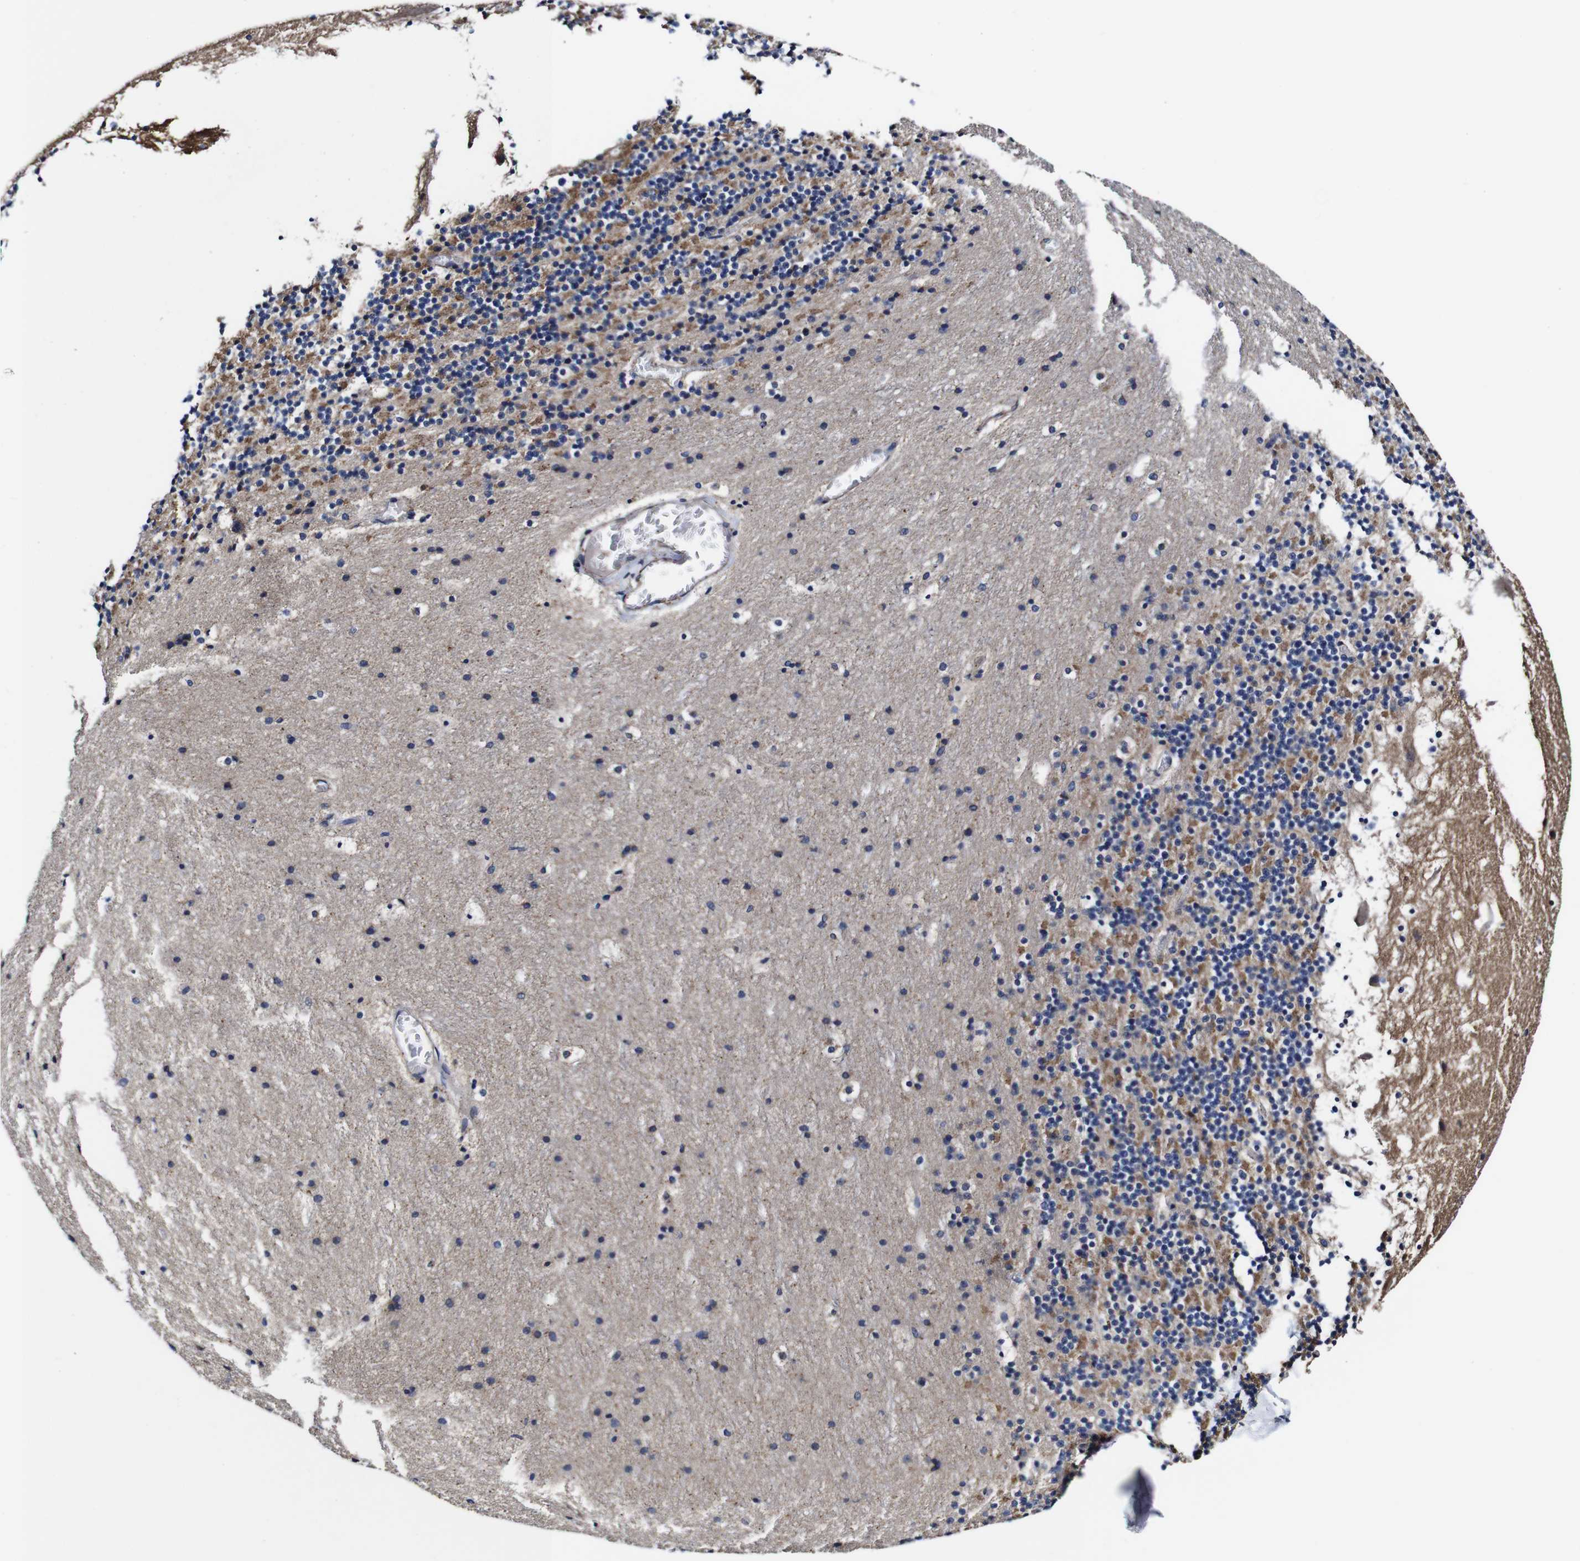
{"staining": {"intensity": "moderate", "quantity": "25%-75%", "location": "cytoplasmic/membranous"}, "tissue": "cerebellum", "cell_type": "Cells in granular layer", "image_type": "normal", "snomed": [{"axis": "morphology", "description": "Normal tissue, NOS"}, {"axis": "topography", "description": "Cerebellum"}], "caption": "A high-resolution image shows immunohistochemistry staining of unremarkable cerebellum, which shows moderate cytoplasmic/membranous expression in approximately 25%-75% of cells in granular layer. (DAB (3,3'-diaminobenzidine) = brown stain, brightfield microscopy at high magnification).", "gene": "PDCD6IP", "patient": {"sex": "male", "age": 45}}